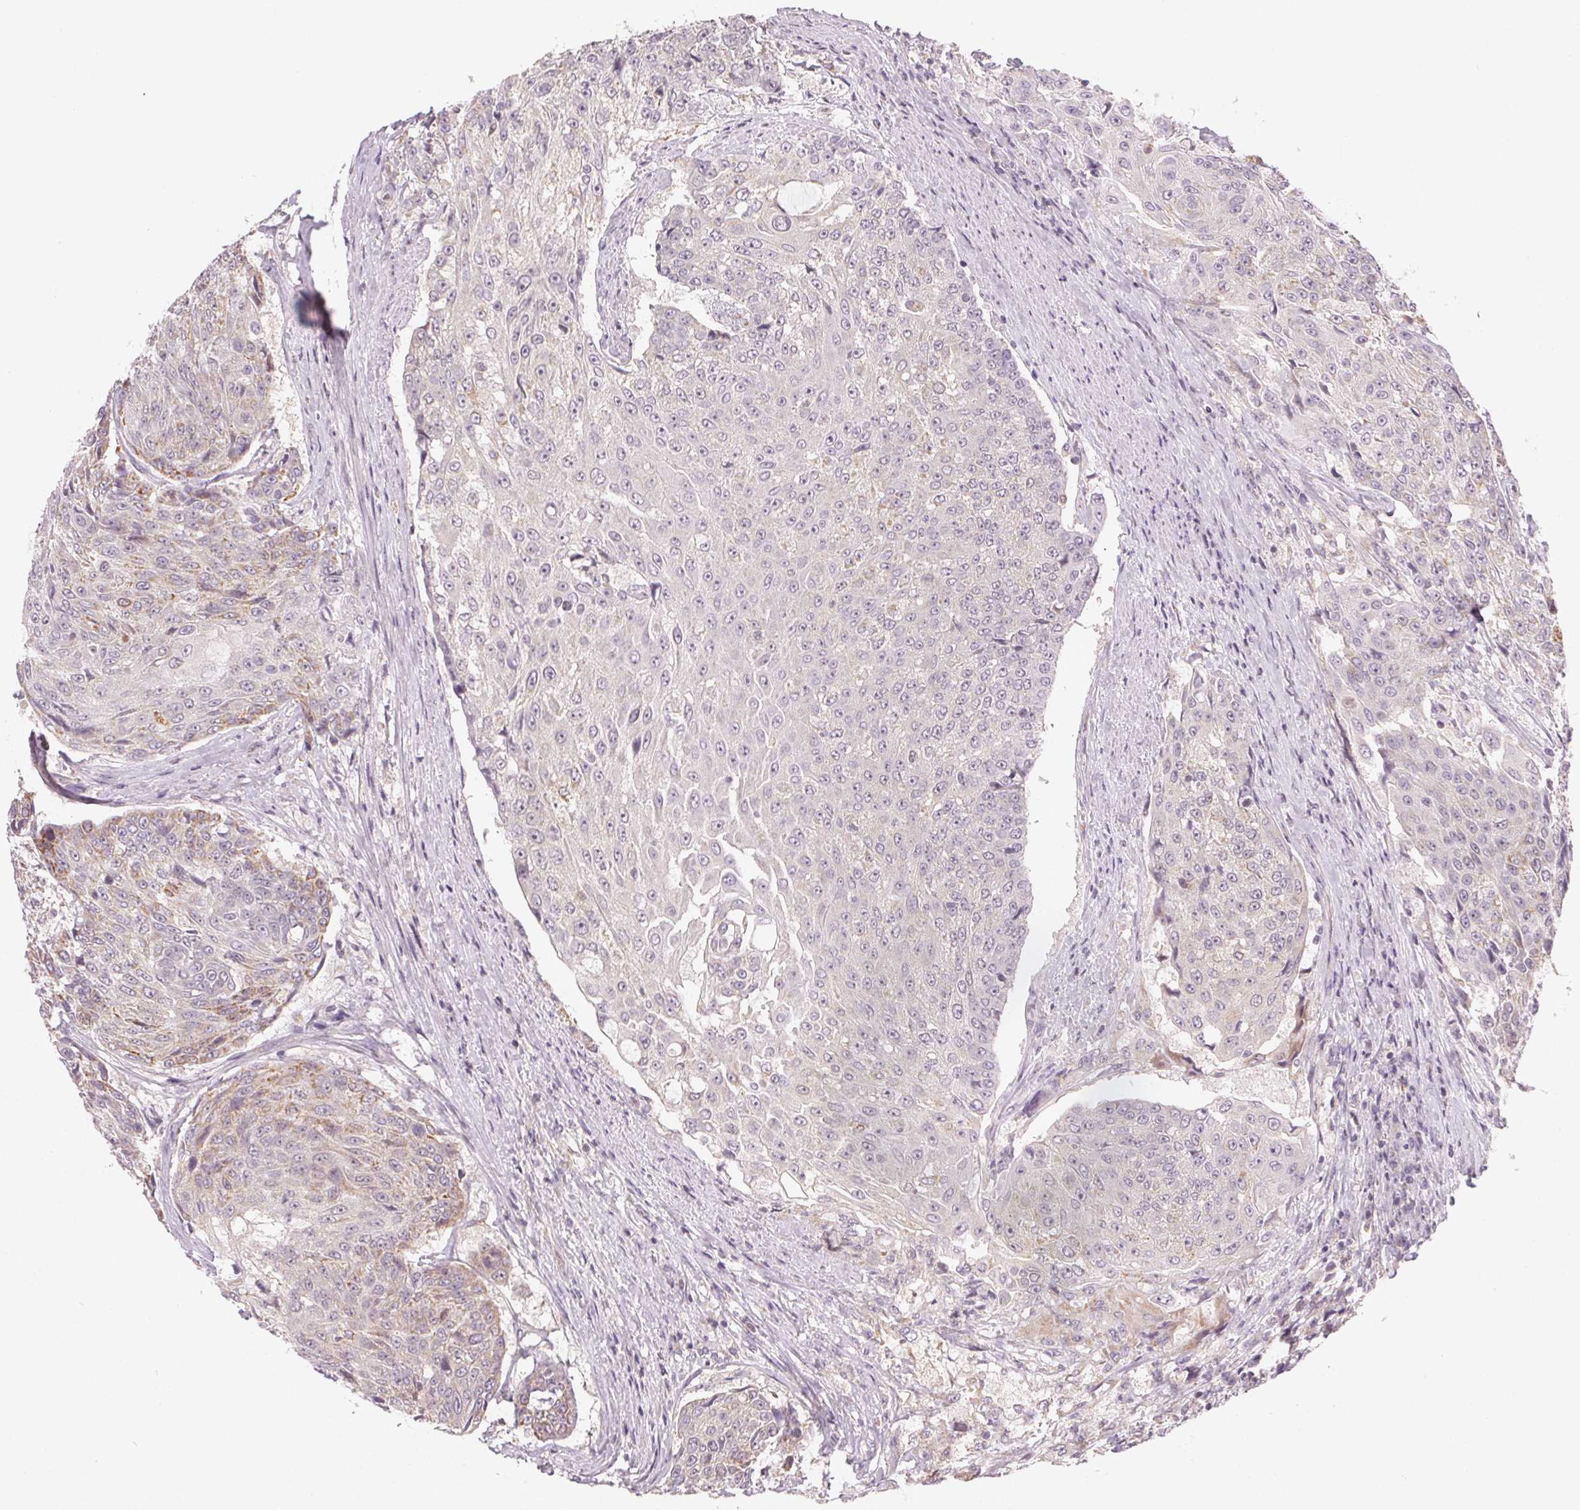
{"staining": {"intensity": "weak", "quantity": "<25%", "location": "cytoplasmic/membranous"}, "tissue": "urothelial cancer", "cell_type": "Tumor cells", "image_type": "cancer", "snomed": [{"axis": "morphology", "description": "Urothelial carcinoma, High grade"}, {"axis": "topography", "description": "Urinary bladder"}], "caption": "An immunohistochemistry (IHC) micrograph of urothelial cancer is shown. There is no staining in tumor cells of urothelial cancer.", "gene": "NCOA4", "patient": {"sex": "female", "age": 63}}